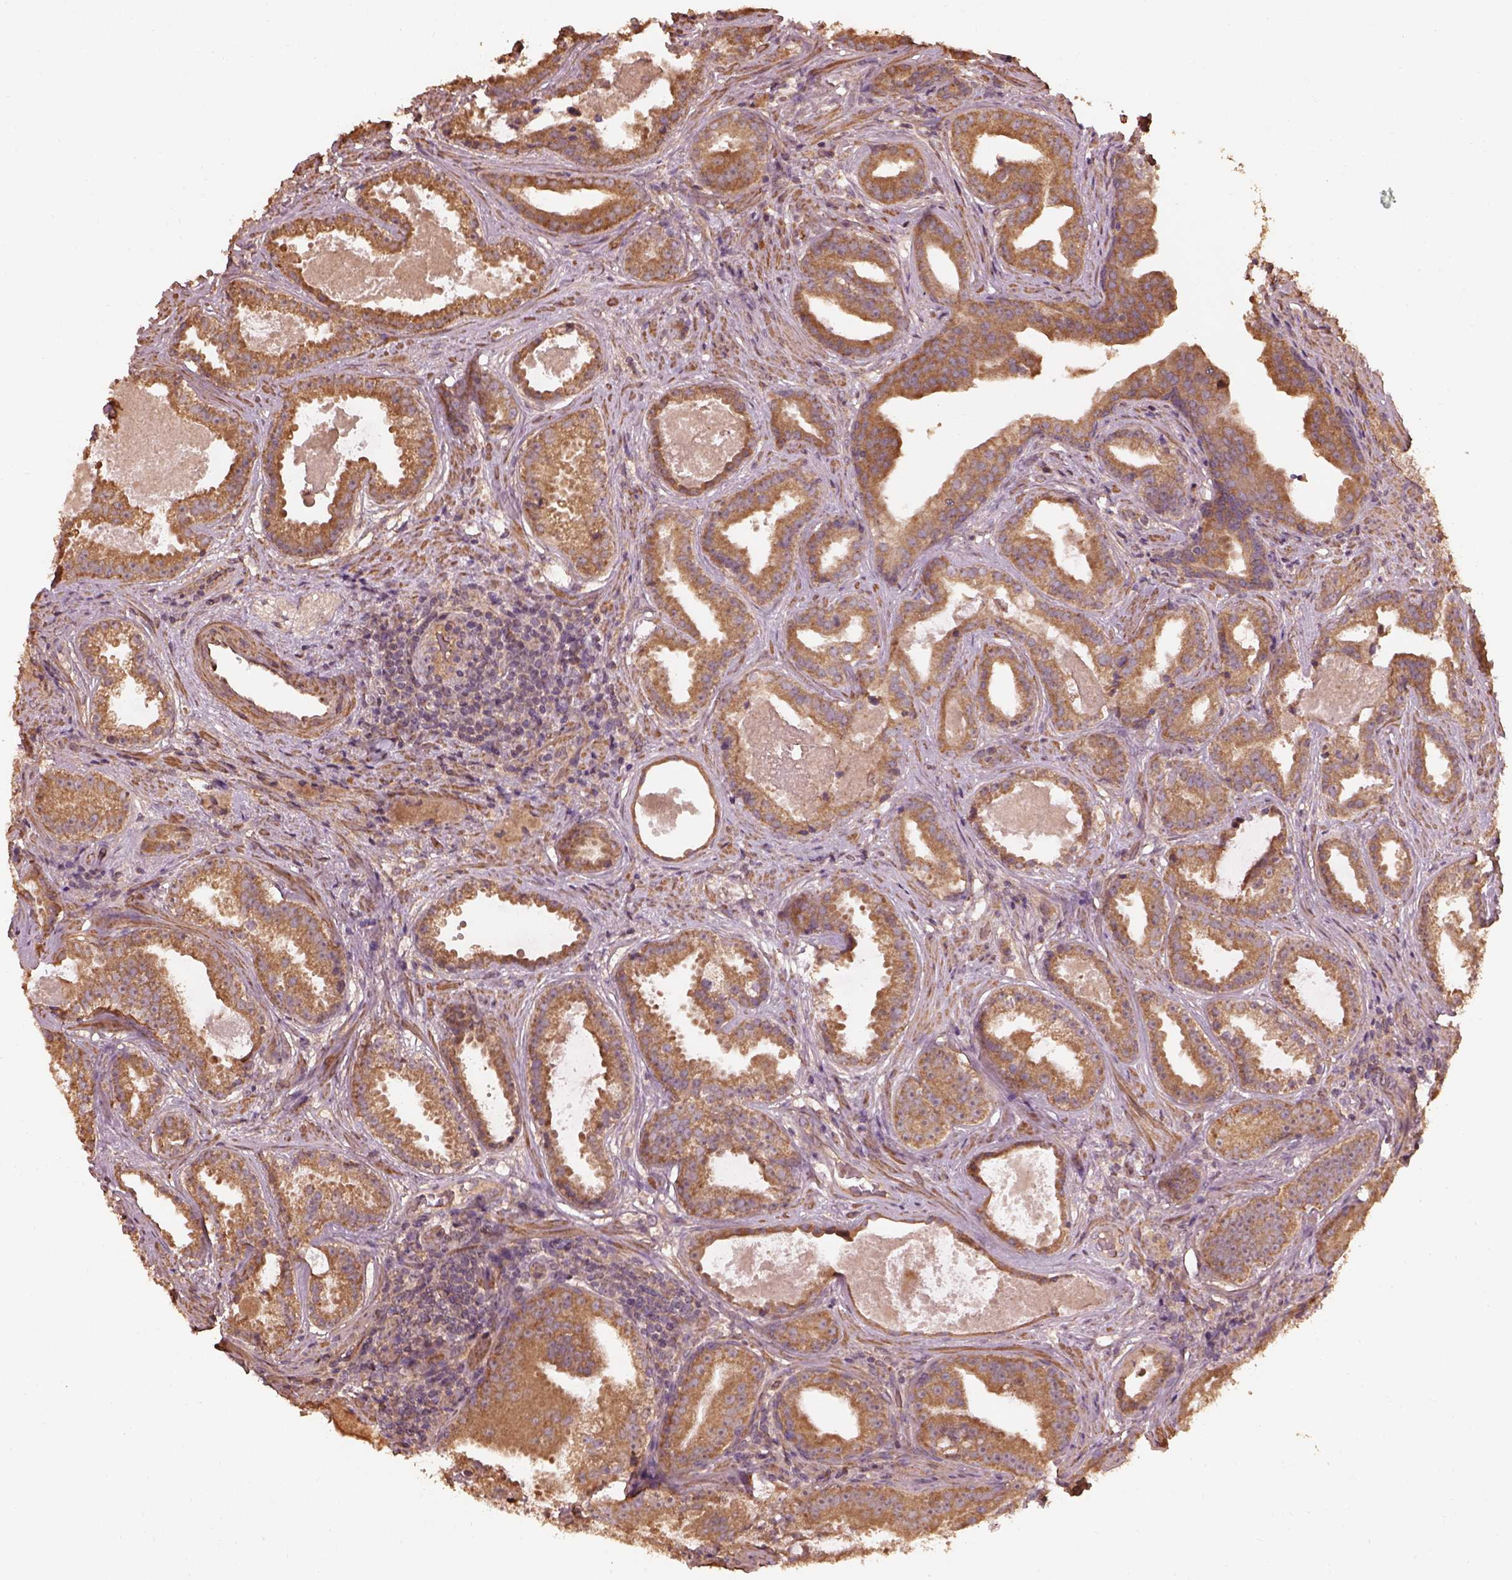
{"staining": {"intensity": "moderate", "quantity": ">75%", "location": "cytoplasmic/membranous"}, "tissue": "prostate cancer", "cell_type": "Tumor cells", "image_type": "cancer", "snomed": [{"axis": "morphology", "description": "Adenocarcinoma, NOS"}, {"axis": "morphology", "description": "Adenocarcinoma, High grade"}, {"axis": "topography", "description": "Prostate"}], "caption": "This is an image of IHC staining of adenocarcinoma (high-grade) (prostate), which shows moderate expression in the cytoplasmic/membranous of tumor cells.", "gene": "METTL4", "patient": {"sex": "male", "age": 64}}